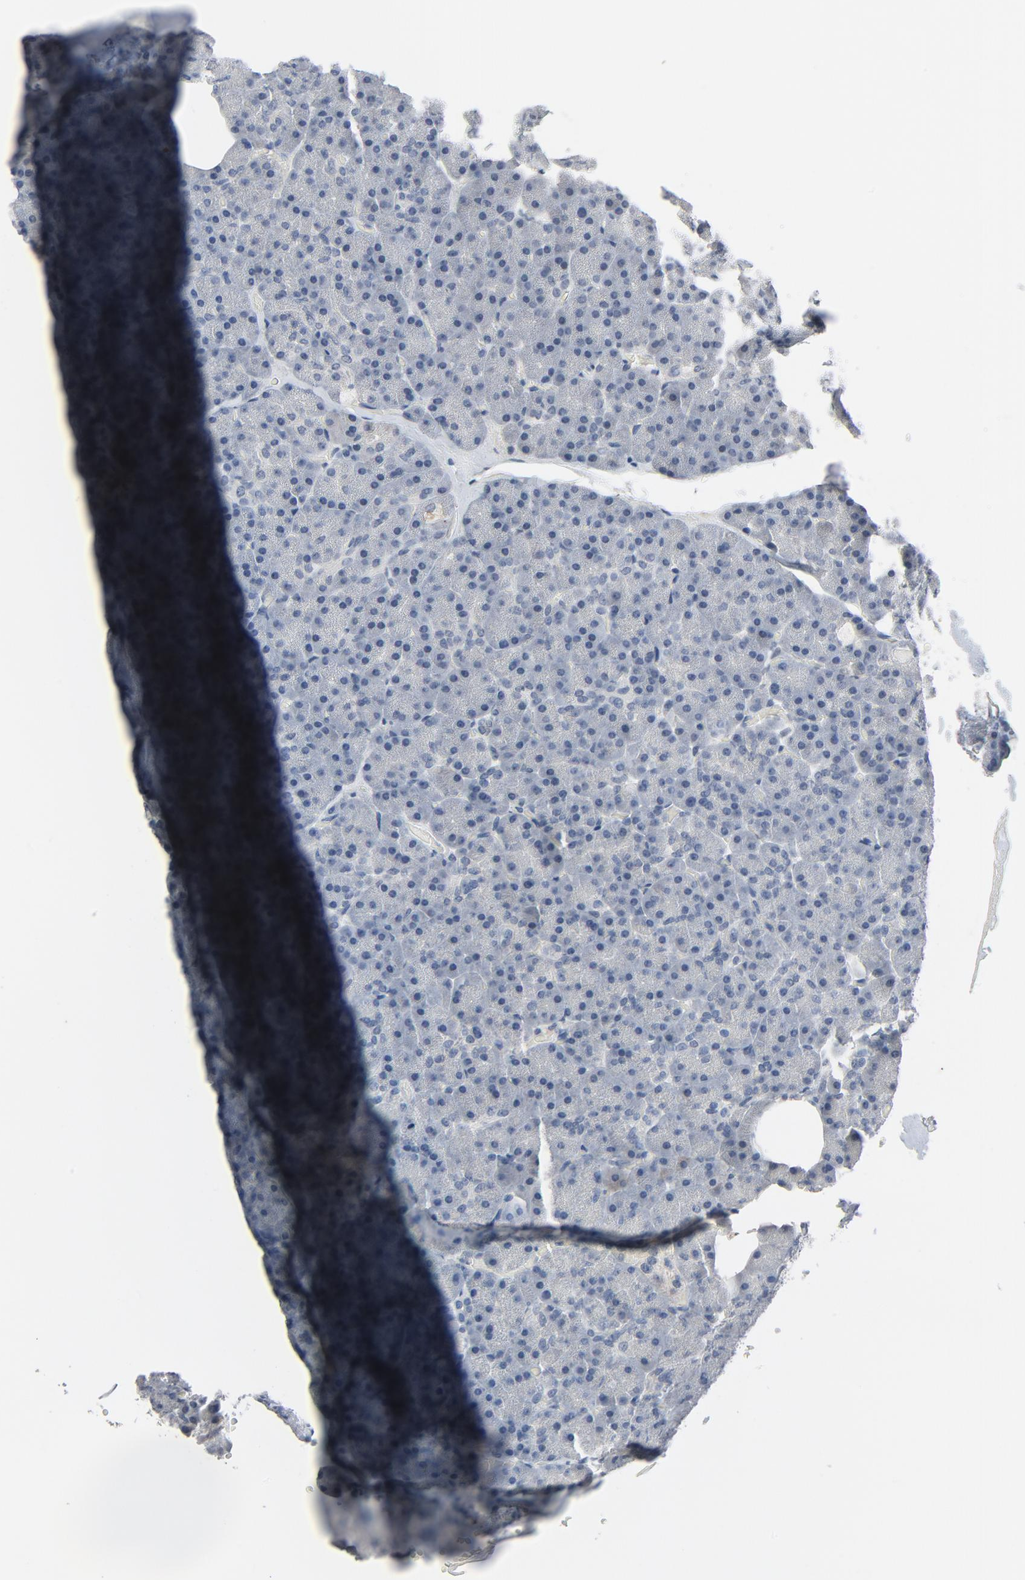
{"staining": {"intensity": "weak", "quantity": "25%-75%", "location": "cytoplasmic/membranous"}, "tissue": "pancreas", "cell_type": "Exocrine glandular cells", "image_type": "normal", "snomed": [{"axis": "morphology", "description": "Normal tissue, NOS"}, {"axis": "topography", "description": "Pancreas"}], "caption": "A high-resolution histopathology image shows IHC staining of normal pancreas, which displays weak cytoplasmic/membranous staining in approximately 25%-75% of exocrine glandular cells.", "gene": "MT3", "patient": {"sex": "female", "age": 35}}